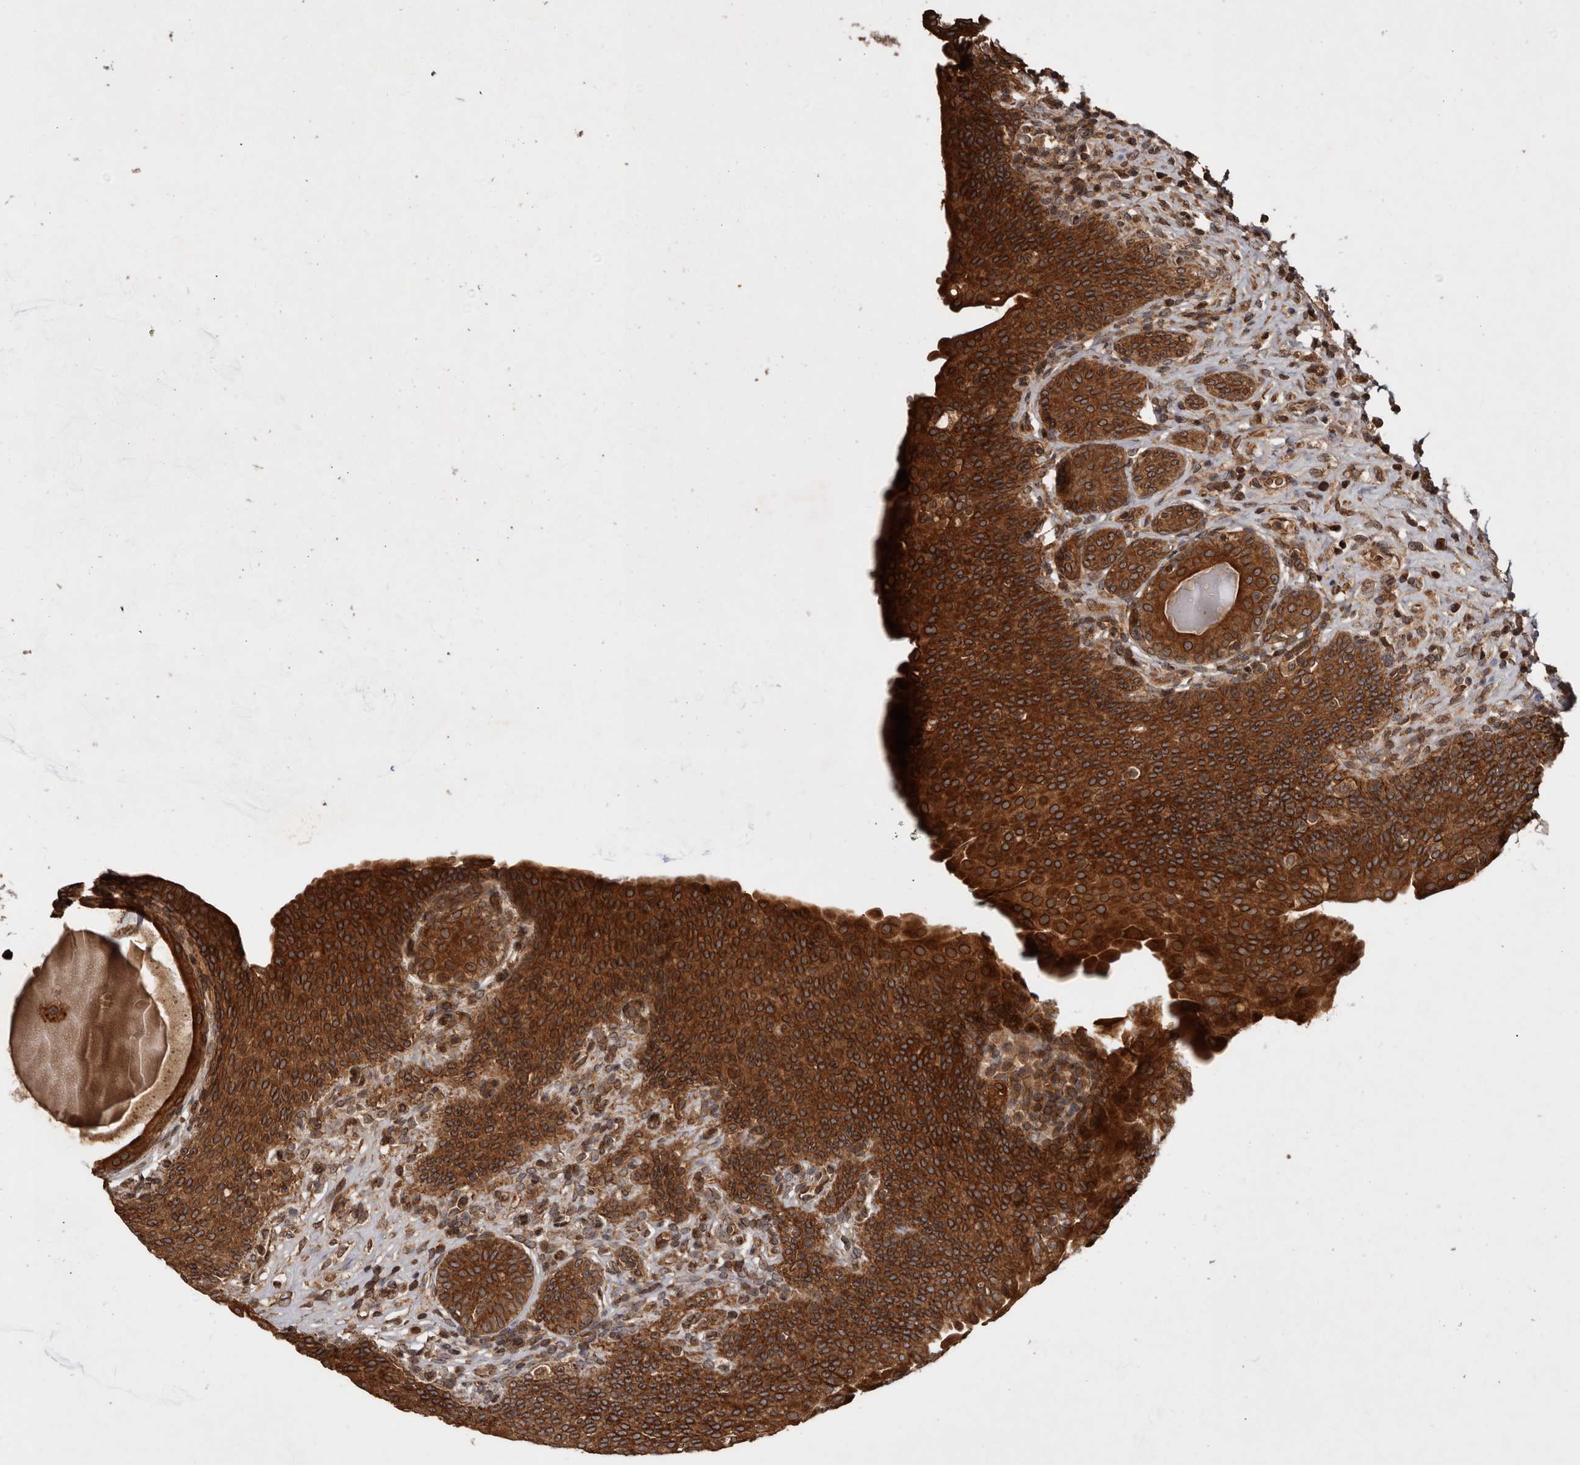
{"staining": {"intensity": "strong", "quantity": ">75%", "location": "cytoplasmic/membranous,nuclear"}, "tissue": "urinary bladder", "cell_type": "Urothelial cells", "image_type": "normal", "snomed": [{"axis": "morphology", "description": "Normal tissue, NOS"}, {"axis": "topography", "description": "Urinary bladder"}], "caption": "Immunohistochemistry photomicrograph of benign human urinary bladder stained for a protein (brown), which shows high levels of strong cytoplasmic/membranous,nuclear positivity in approximately >75% of urothelial cells.", "gene": "STK36", "patient": {"sex": "male", "age": 83}}